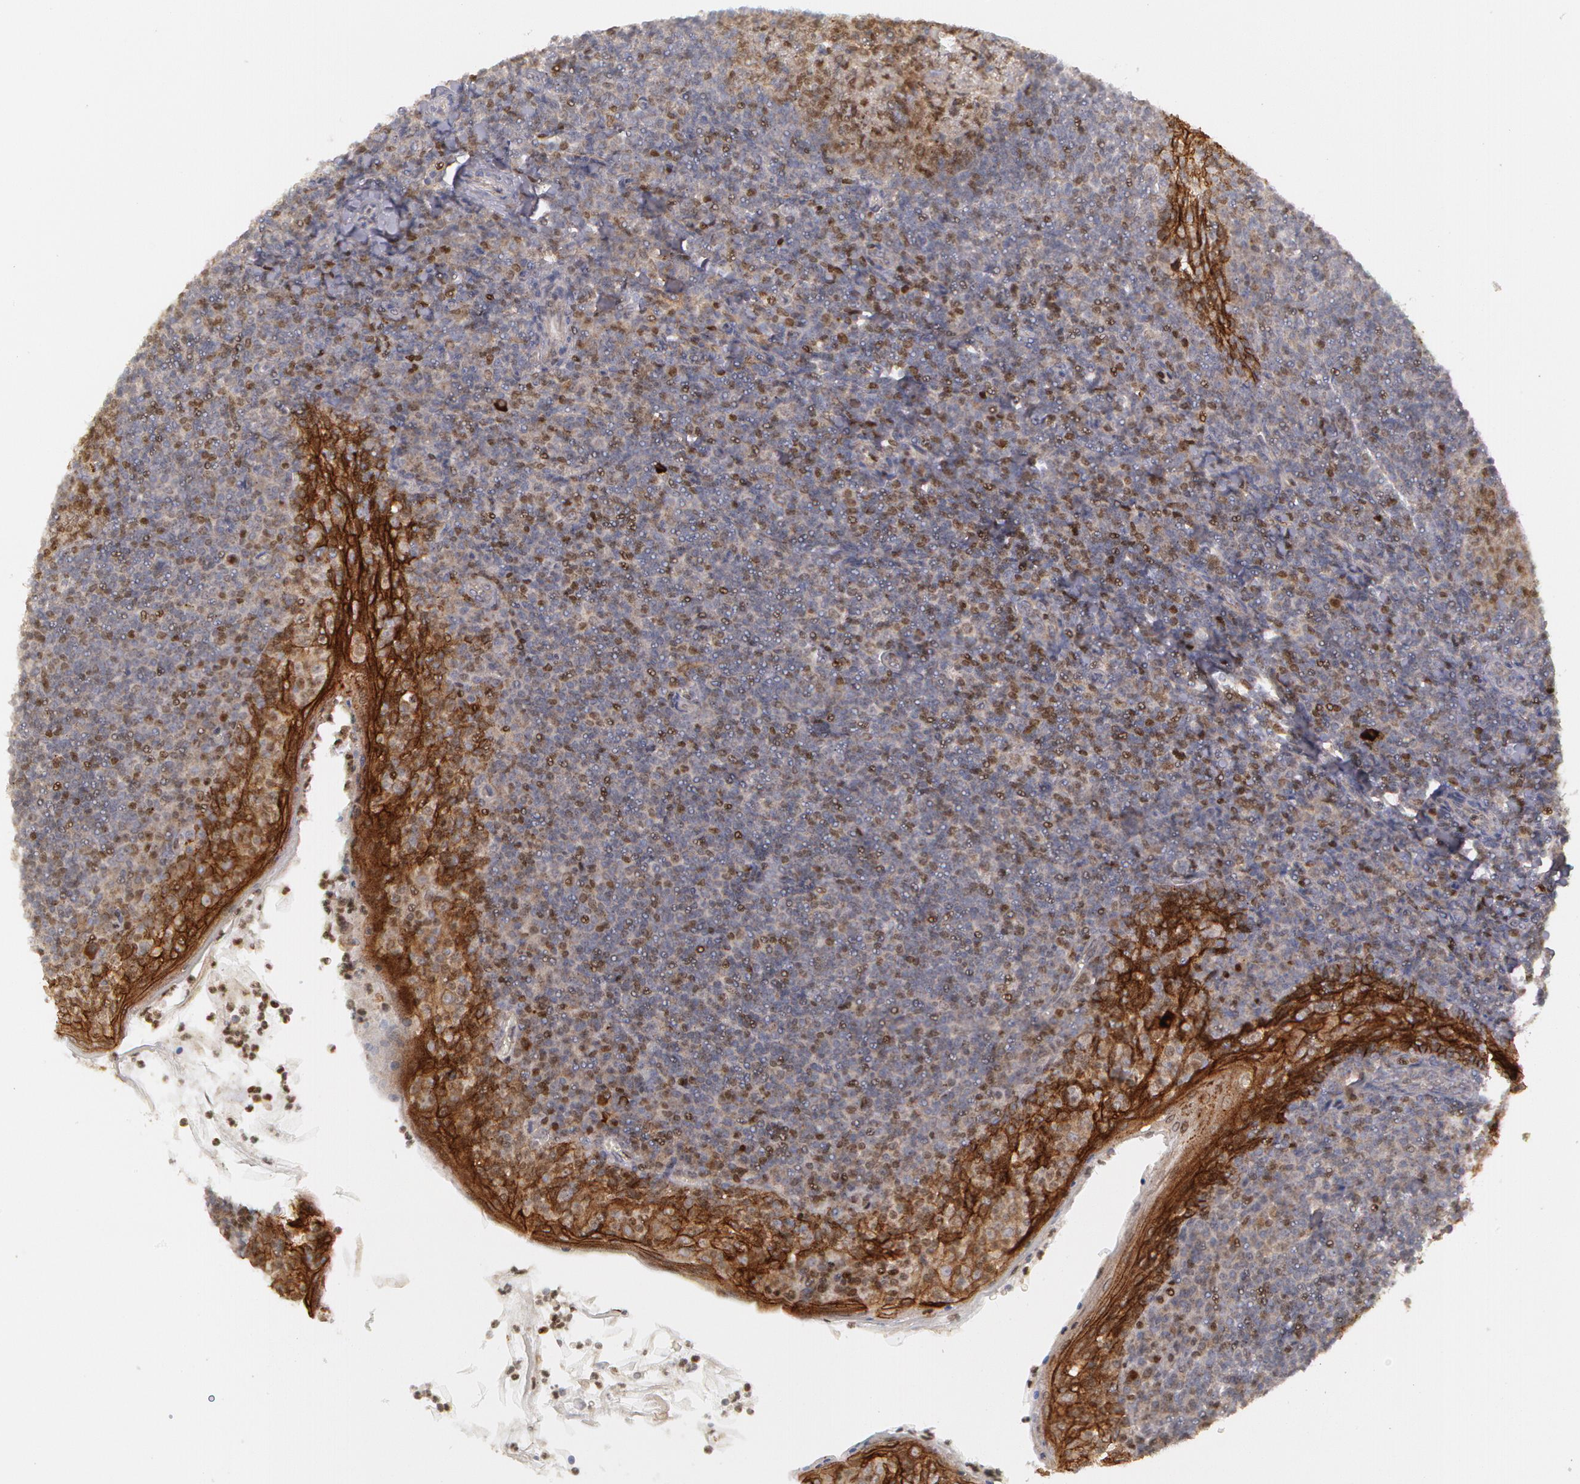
{"staining": {"intensity": "moderate", "quantity": "25%-75%", "location": "nuclear"}, "tissue": "tonsil", "cell_type": "Germinal center cells", "image_type": "normal", "snomed": [{"axis": "morphology", "description": "Normal tissue, NOS"}, {"axis": "topography", "description": "Tonsil"}], "caption": "Brown immunohistochemical staining in benign tonsil demonstrates moderate nuclear staining in approximately 25%-75% of germinal center cells.", "gene": "ERBB2", "patient": {"sex": "male", "age": 31}}